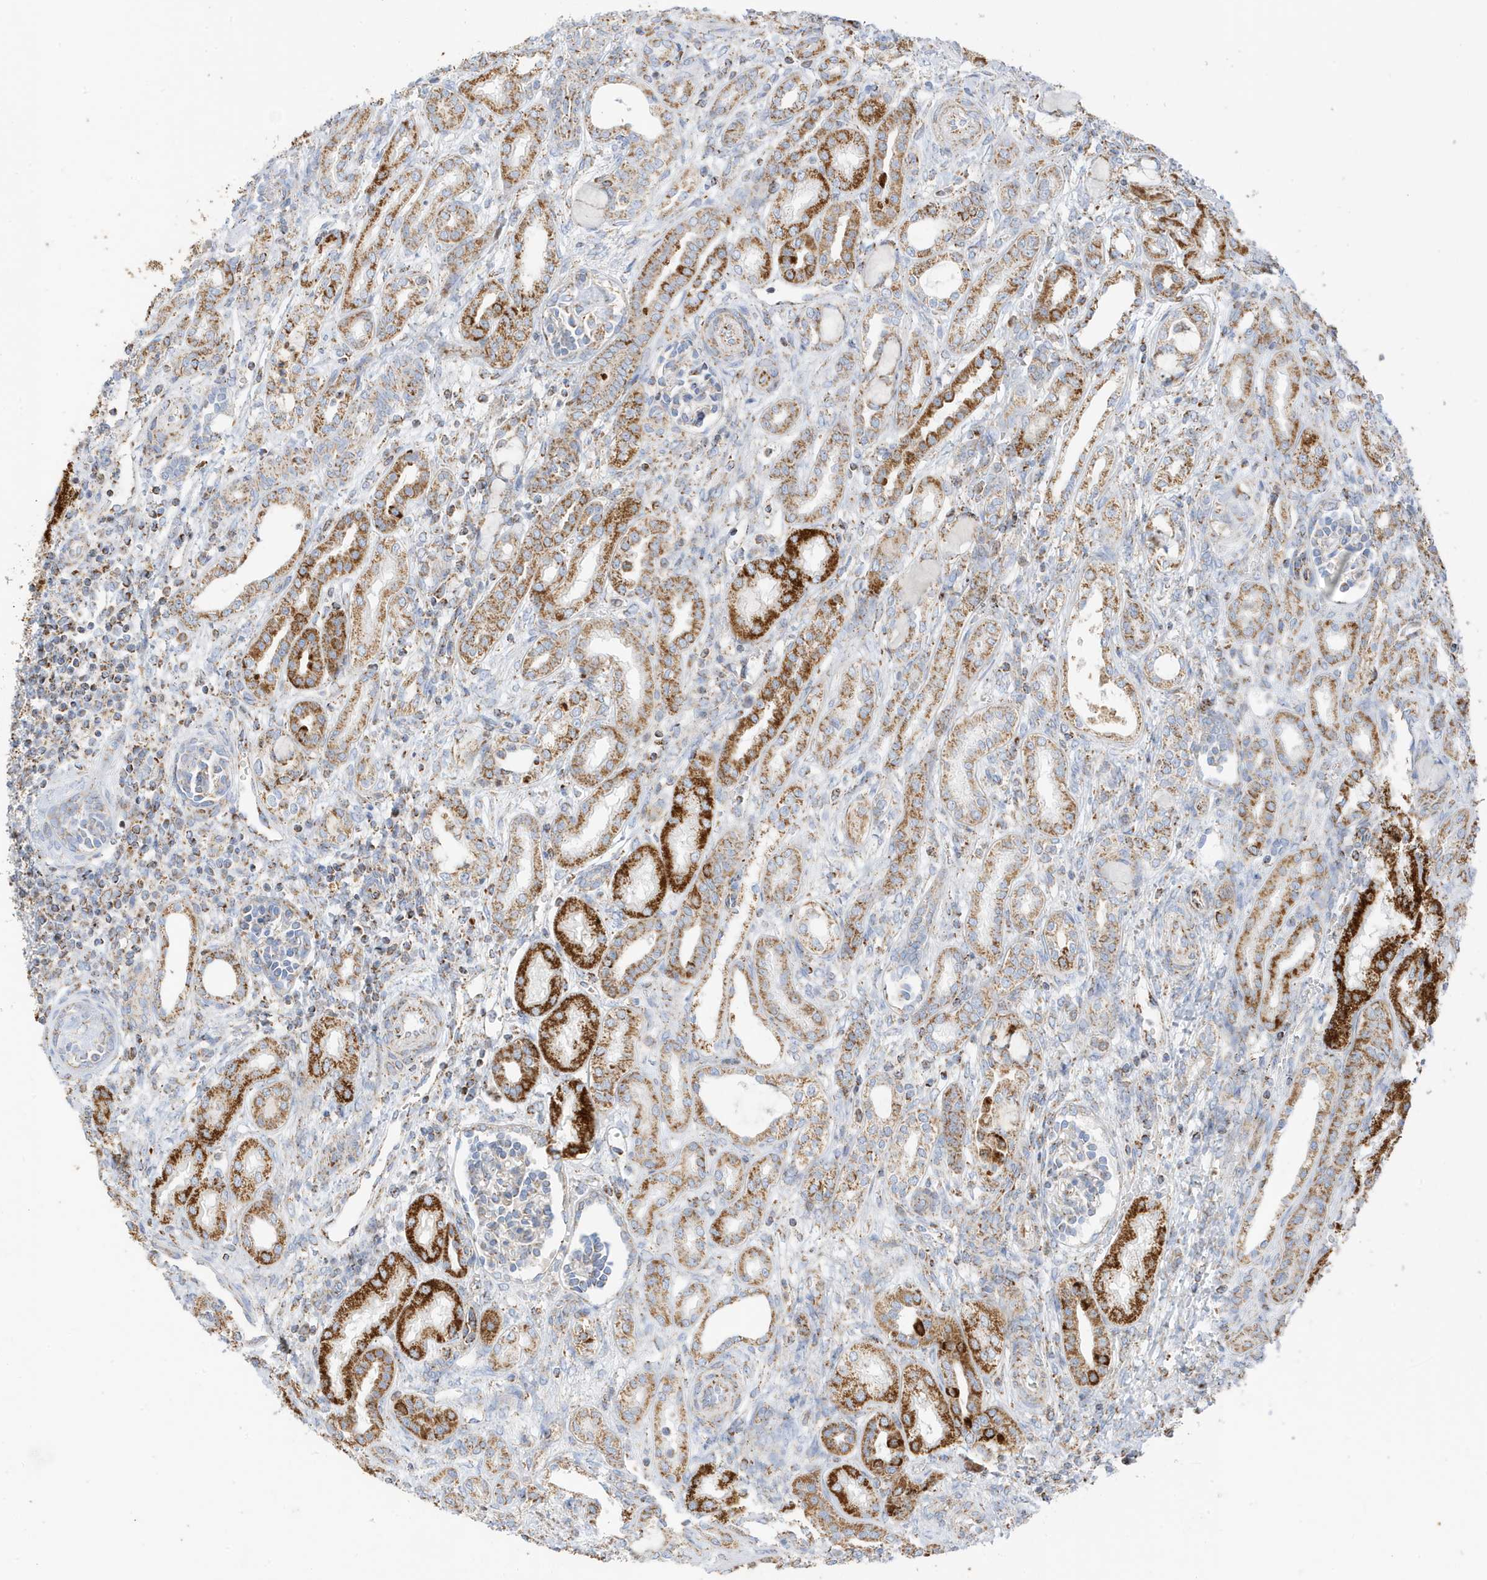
{"staining": {"intensity": "weak", "quantity": "25%-75%", "location": "cytoplasmic/membranous"}, "tissue": "kidney", "cell_type": "Cells in glomeruli", "image_type": "normal", "snomed": [{"axis": "morphology", "description": "Normal tissue, NOS"}, {"axis": "morphology", "description": "Neoplasm, malignant, NOS"}, {"axis": "topography", "description": "Kidney"}], "caption": "This histopathology image shows immunohistochemistry staining of benign human kidney, with low weak cytoplasmic/membranous staining in about 25%-75% of cells in glomeruli.", "gene": "CAPN13", "patient": {"sex": "female", "age": 1}}